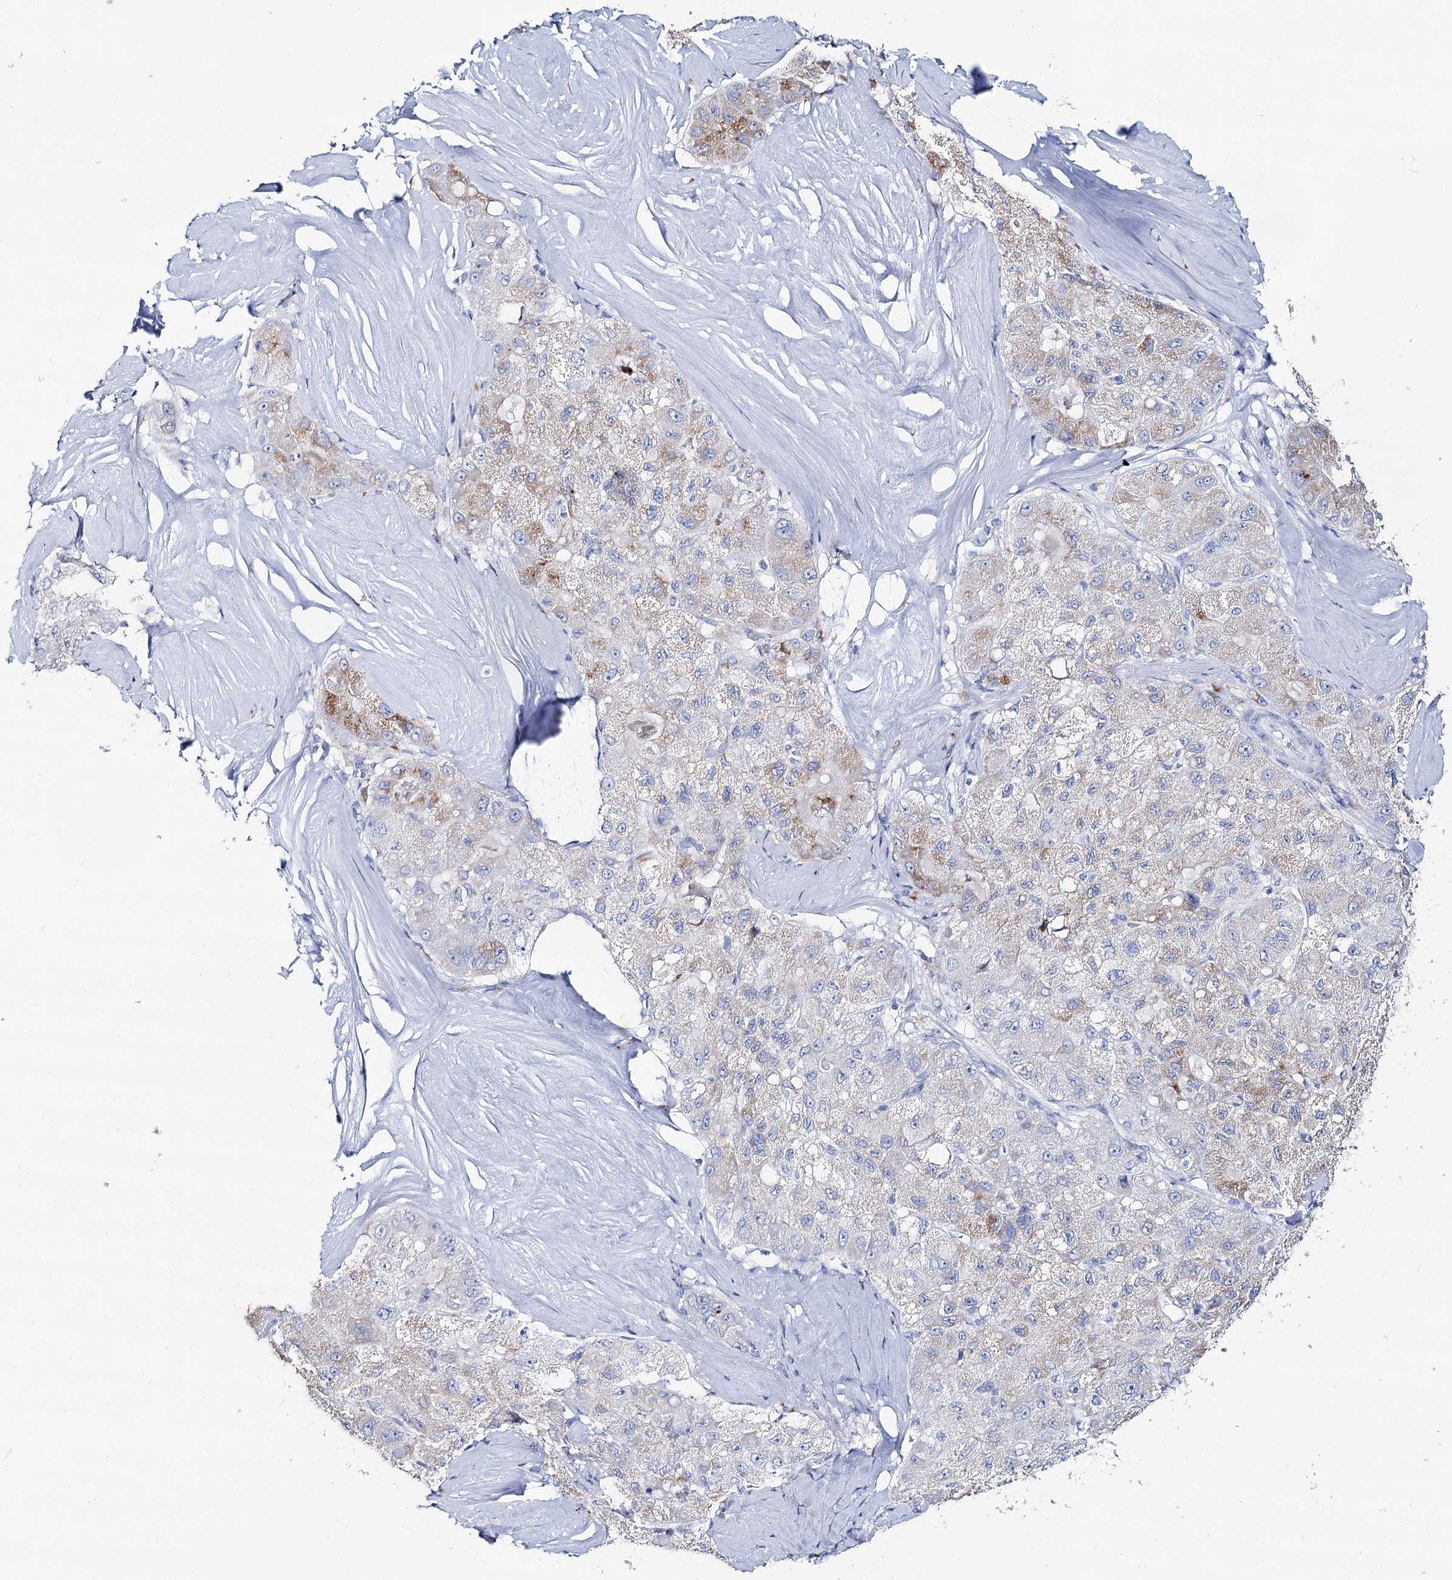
{"staining": {"intensity": "weak", "quantity": "<25%", "location": "cytoplasmic/membranous"}, "tissue": "liver cancer", "cell_type": "Tumor cells", "image_type": "cancer", "snomed": [{"axis": "morphology", "description": "Carcinoma, Hepatocellular, NOS"}, {"axis": "topography", "description": "Liver"}], "caption": "The photomicrograph displays no staining of tumor cells in liver cancer.", "gene": "SLC3A1", "patient": {"sex": "male", "age": 80}}